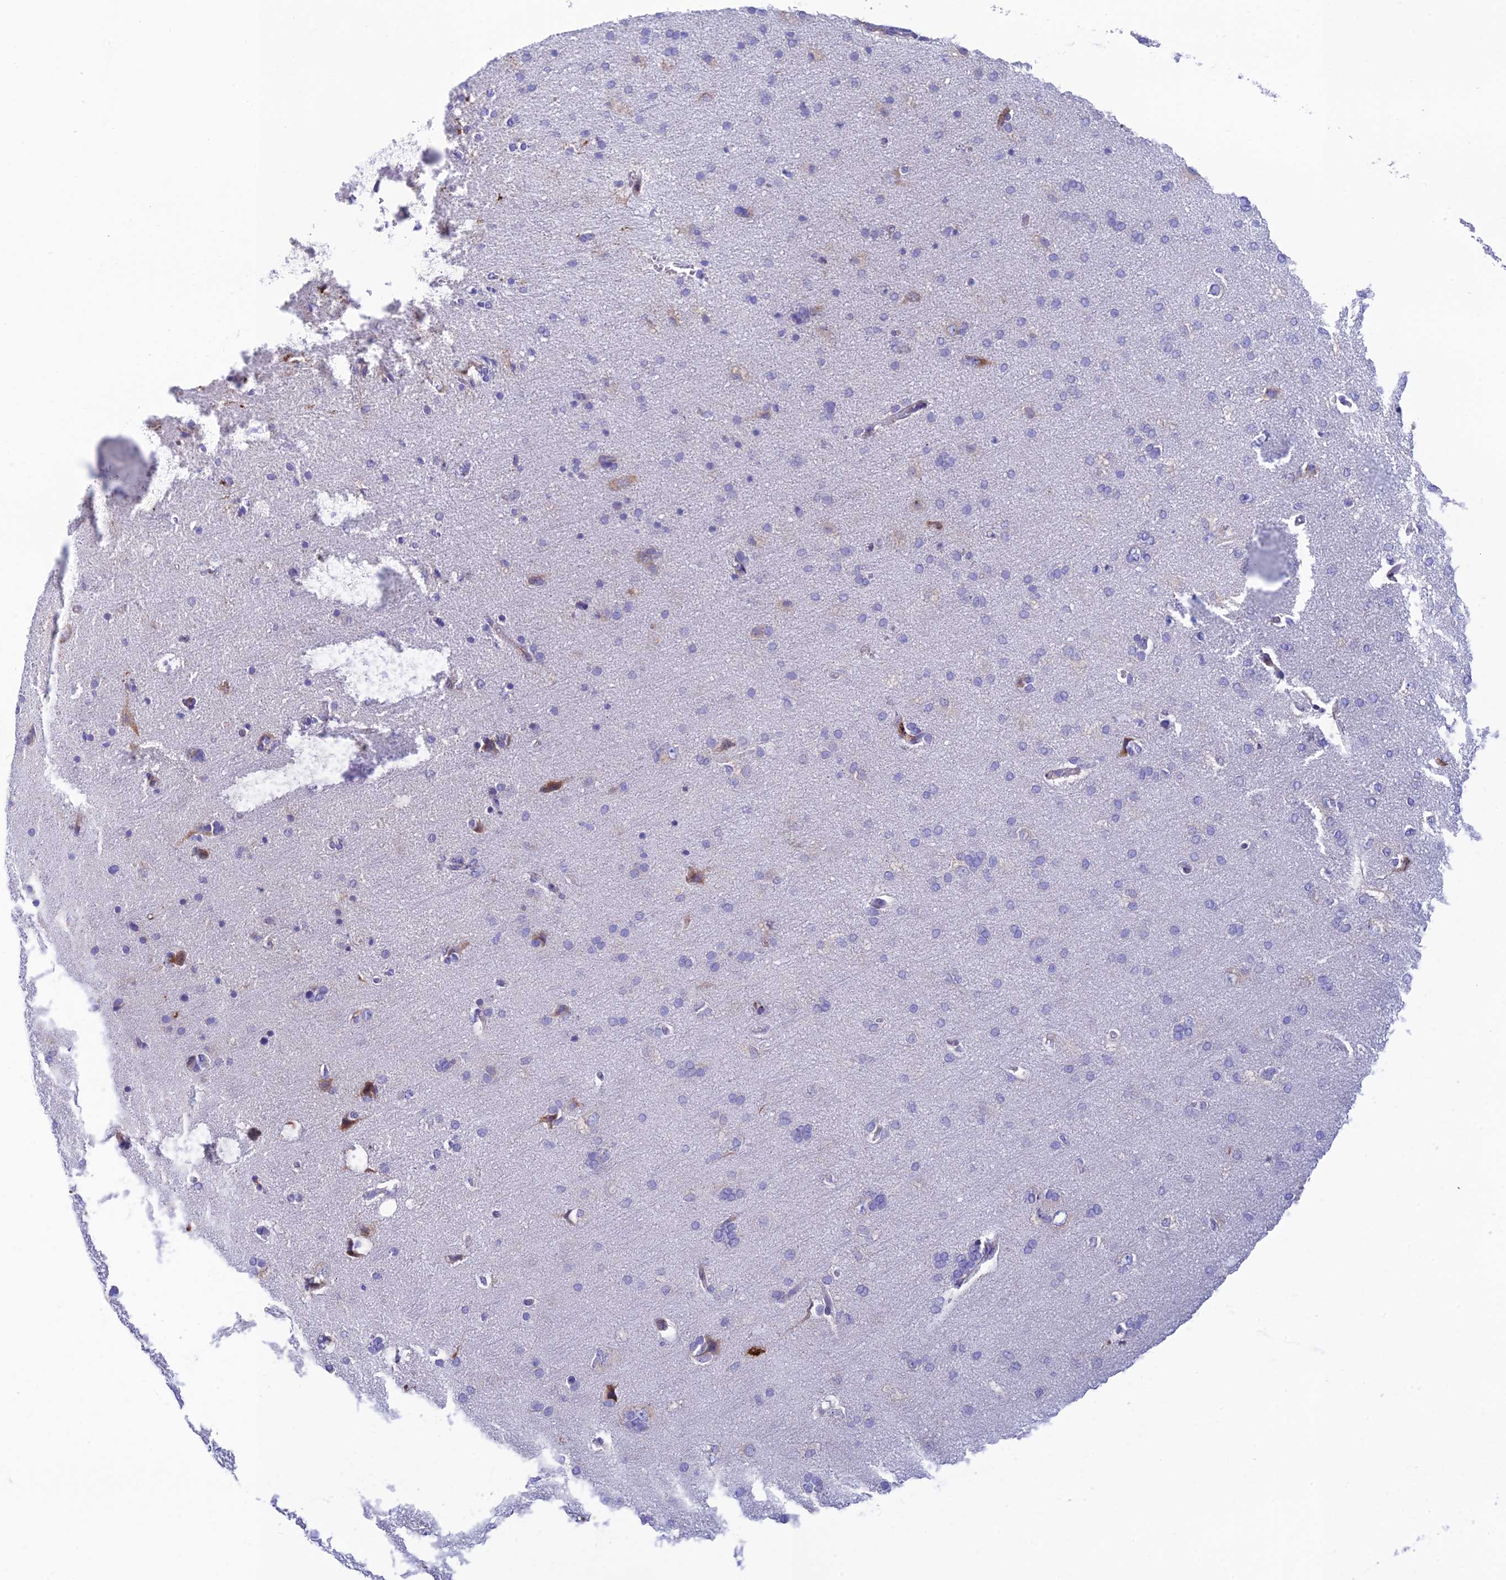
{"staining": {"intensity": "negative", "quantity": "none", "location": "none"}, "tissue": "cerebral cortex", "cell_type": "Endothelial cells", "image_type": "normal", "snomed": [{"axis": "morphology", "description": "Normal tissue, NOS"}, {"axis": "topography", "description": "Cerebral cortex"}], "caption": "The histopathology image shows no staining of endothelial cells in unremarkable cerebral cortex. Brightfield microscopy of immunohistochemistry stained with DAB (3,3'-diaminobenzidine) (brown) and hematoxylin (blue), captured at high magnification.", "gene": "TUBGCP6", "patient": {"sex": "male", "age": 62}}